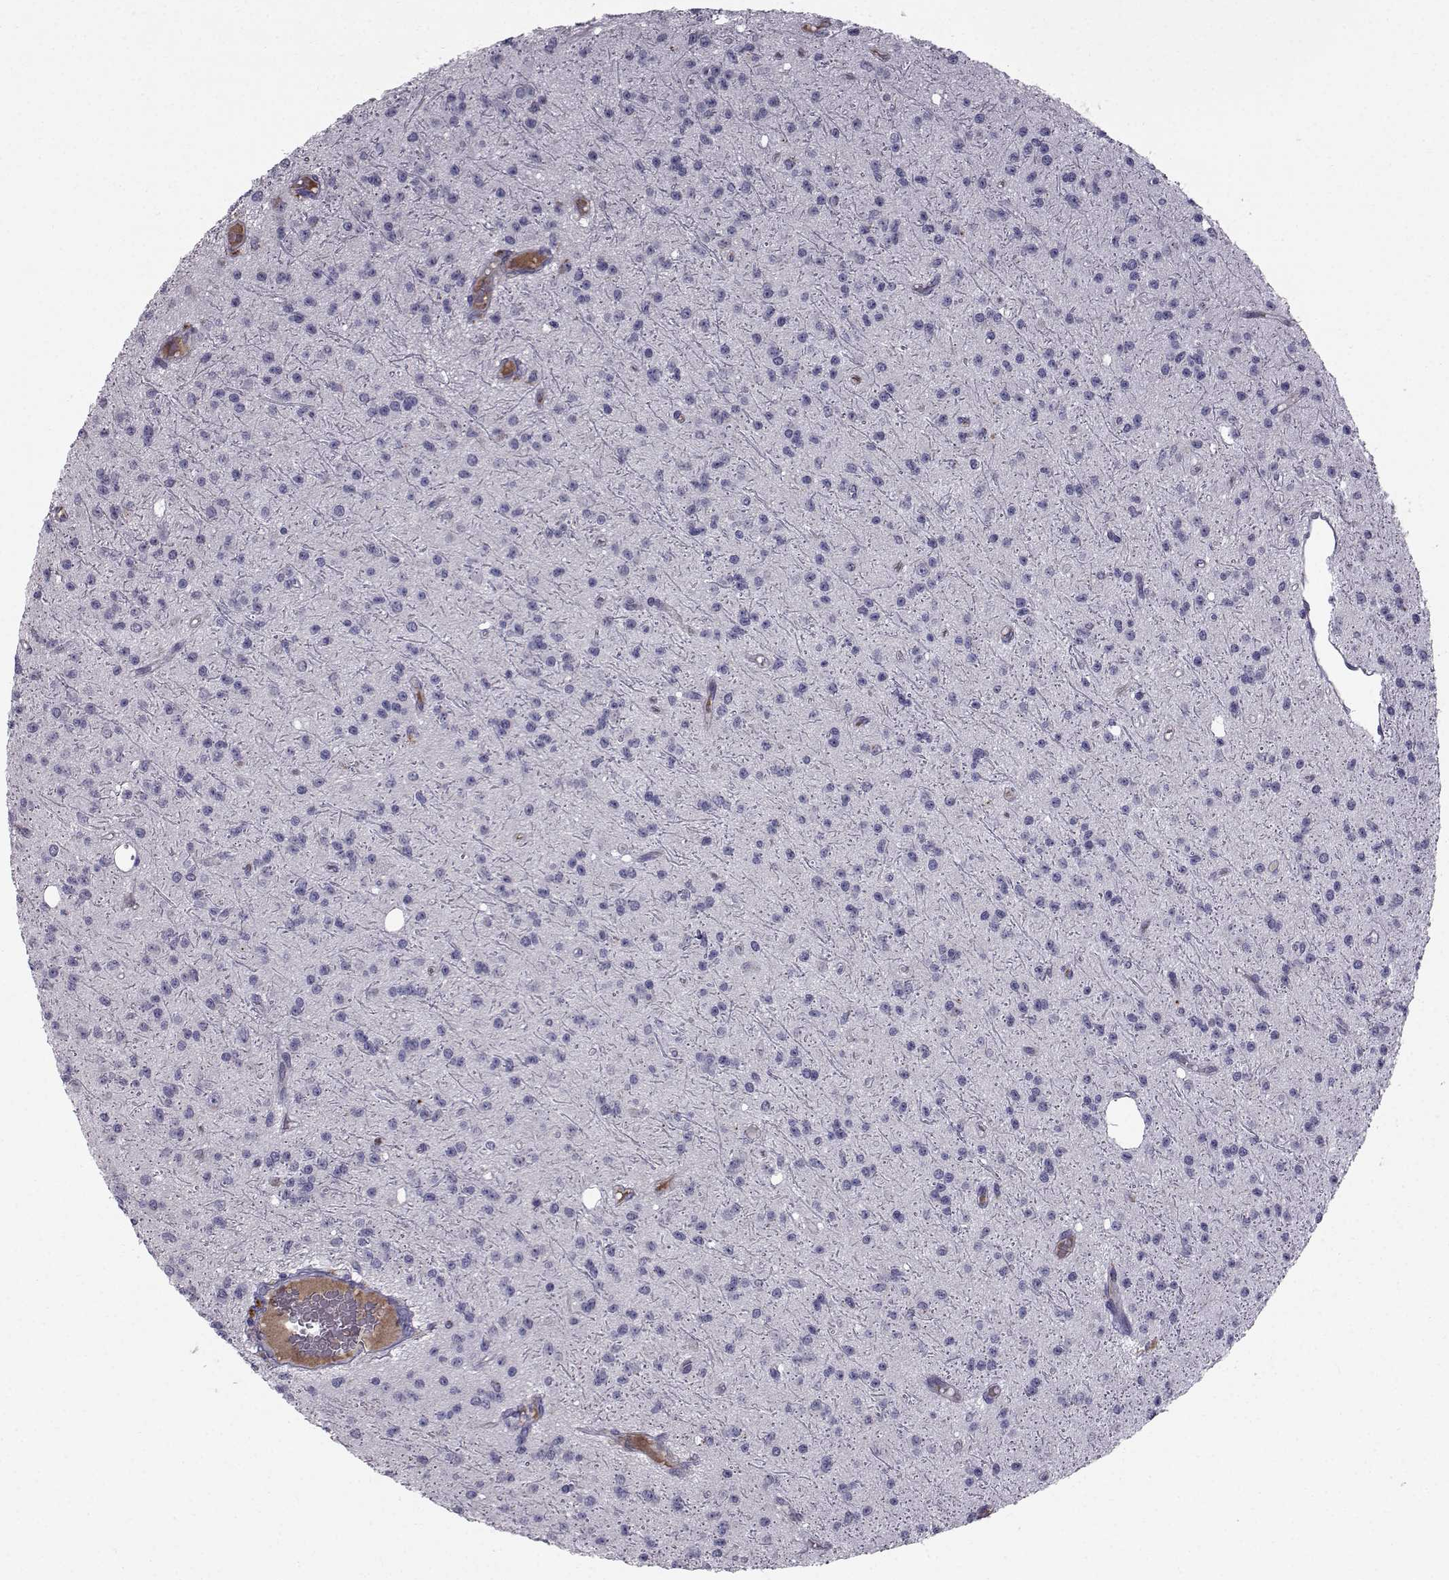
{"staining": {"intensity": "negative", "quantity": "none", "location": "none"}, "tissue": "glioma", "cell_type": "Tumor cells", "image_type": "cancer", "snomed": [{"axis": "morphology", "description": "Glioma, malignant, Low grade"}, {"axis": "topography", "description": "Brain"}], "caption": "The IHC image has no significant expression in tumor cells of glioma tissue. (DAB (3,3'-diaminobenzidine) immunohistochemistry (IHC) with hematoxylin counter stain).", "gene": "CALCR", "patient": {"sex": "male", "age": 27}}